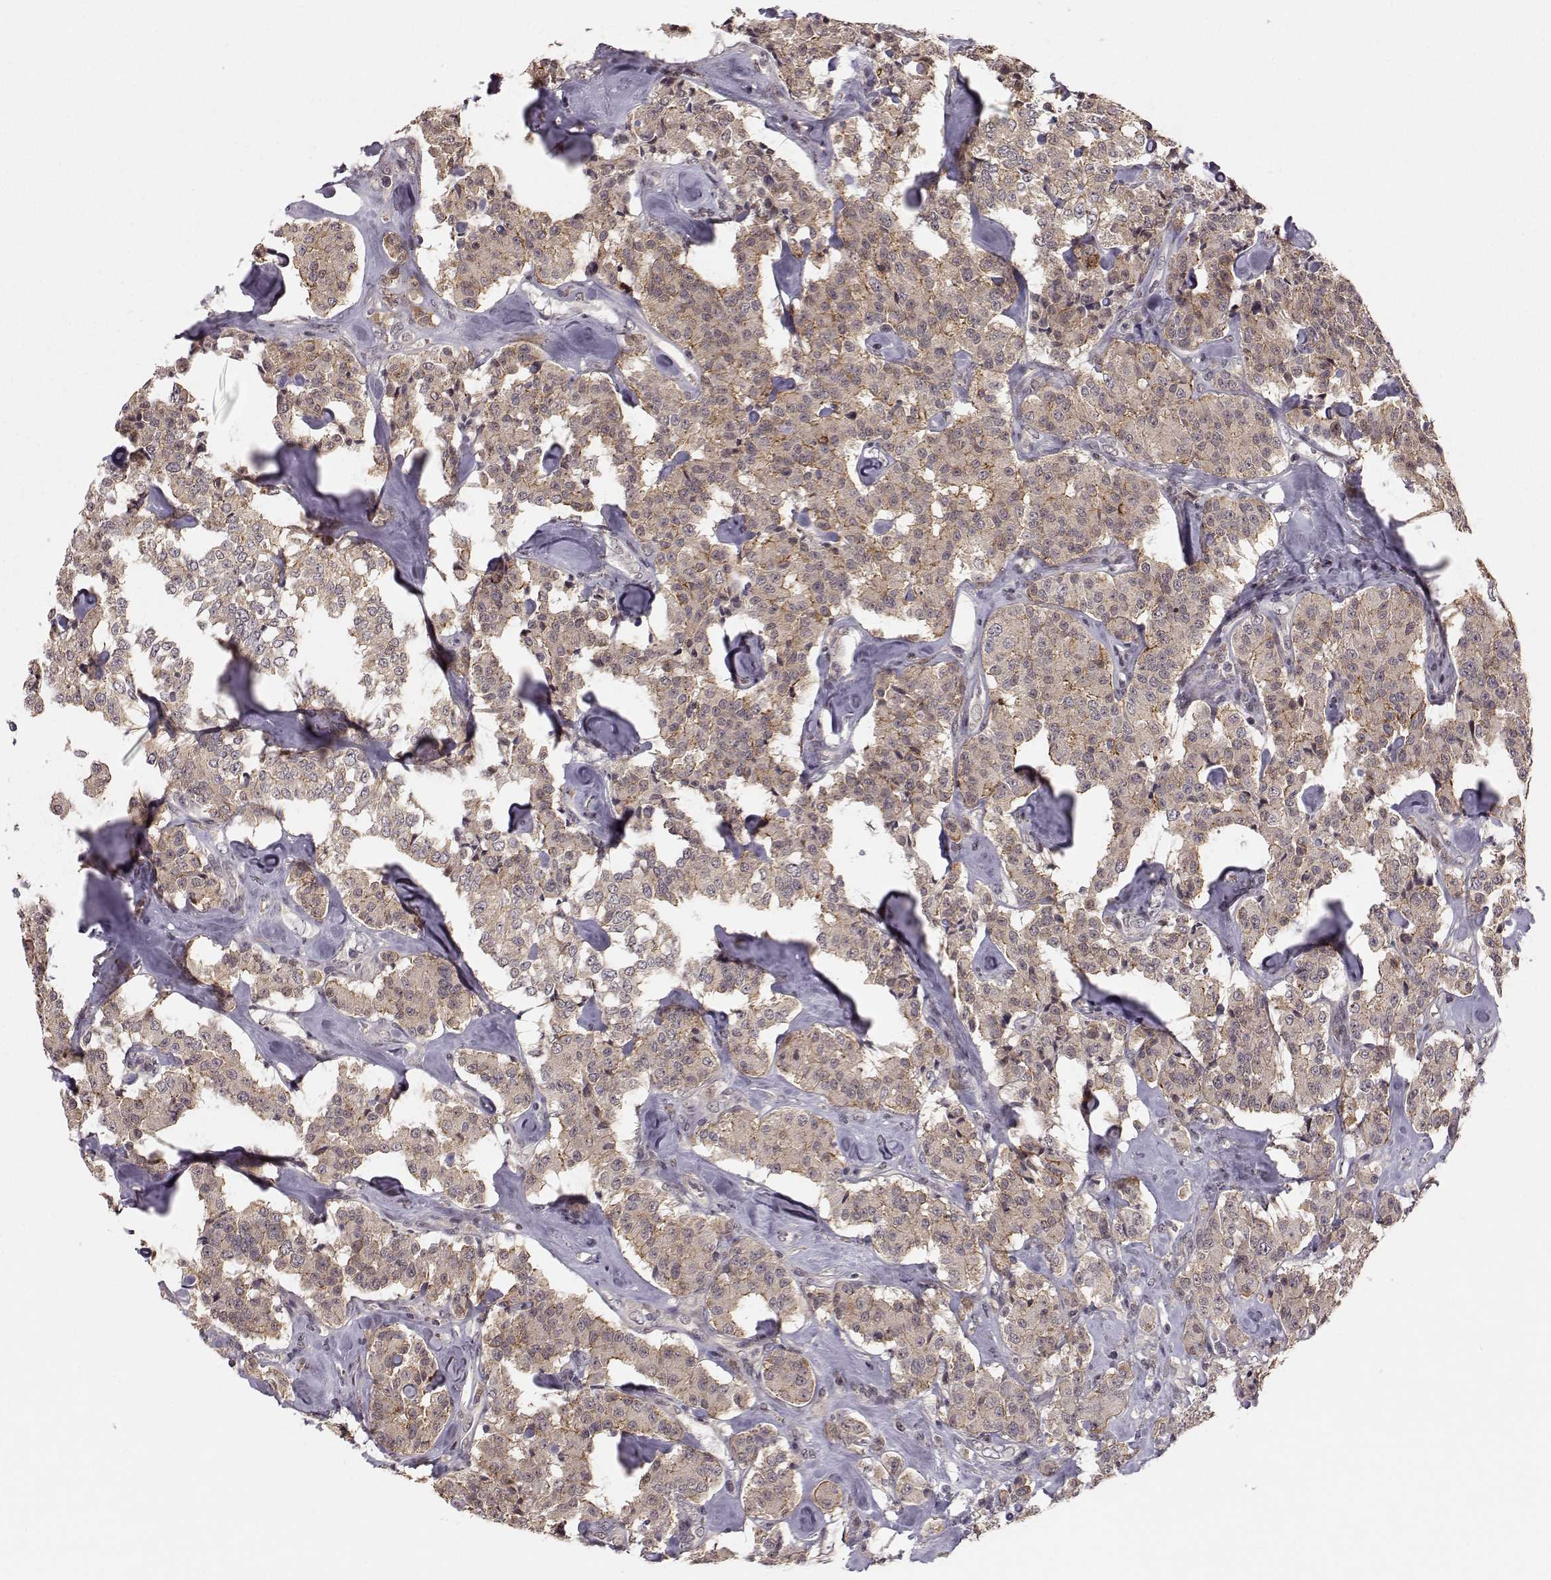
{"staining": {"intensity": "weak", "quantity": ">75%", "location": "cytoplasmic/membranous"}, "tissue": "carcinoid", "cell_type": "Tumor cells", "image_type": "cancer", "snomed": [{"axis": "morphology", "description": "Carcinoid, malignant, NOS"}, {"axis": "topography", "description": "Pancreas"}], "caption": "Carcinoid stained for a protein reveals weak cytoplasmic/membranous positivity in tumor cells.", "gene": "PLEKHG3", "patient": {"sex": "male", "age": 41}}